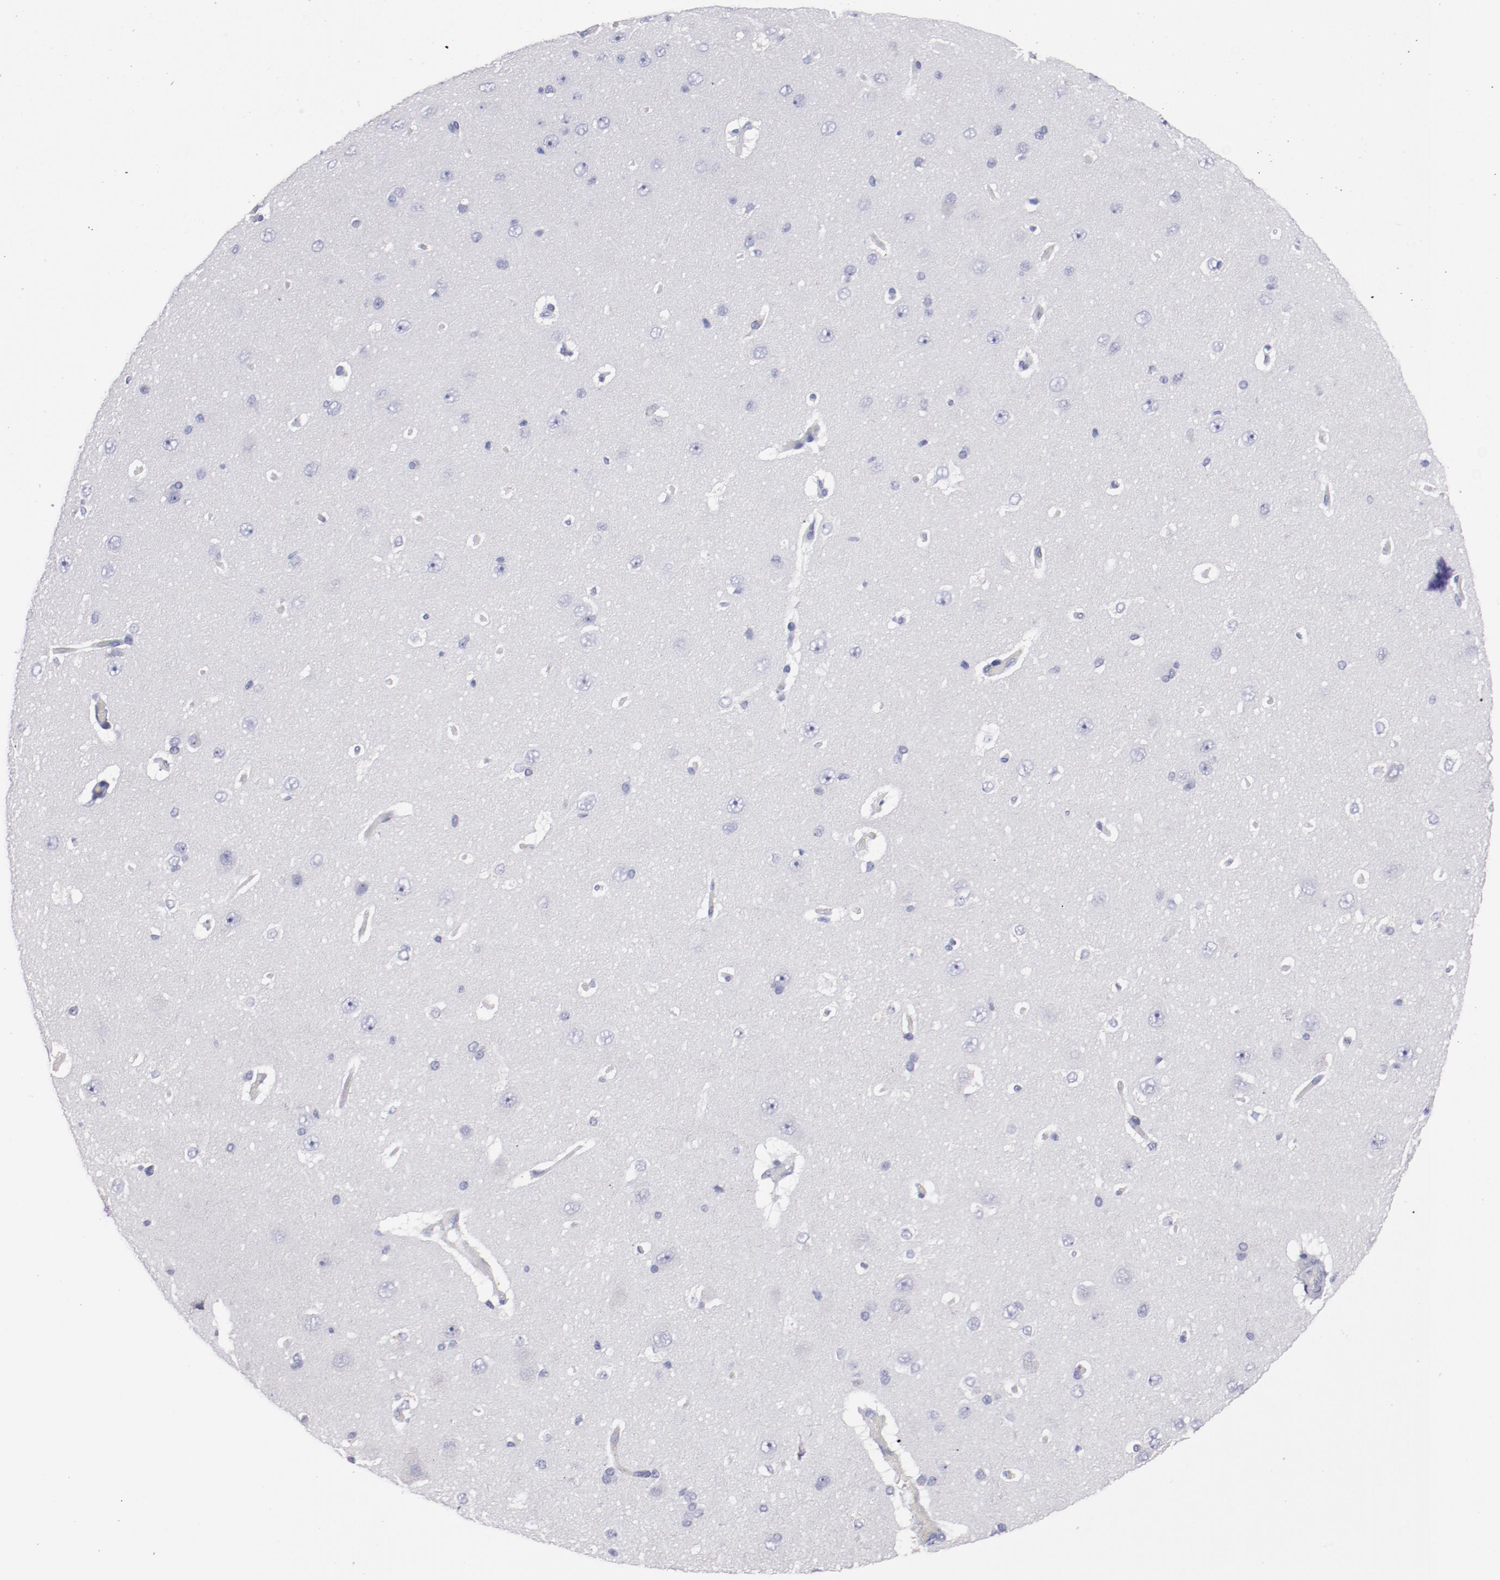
{"staining": {"intensity": "negative", "quantity": "none", "location": "none"}, "tissue": "cerebral cortex", "cell_type": "Endothelial cells", "image_type": "normal", "snomed": [{"axis": "morphology", "description": "Normal tissue, NOS"}, {"axis": "topography", "description": "Cerebral cortex"}], "caption": "Photomicrograph shows no protein expression in endothelial cells of benign cerebral cortex.", "gene": "FGR", "patient": {"sex": "female", "age": 45}}